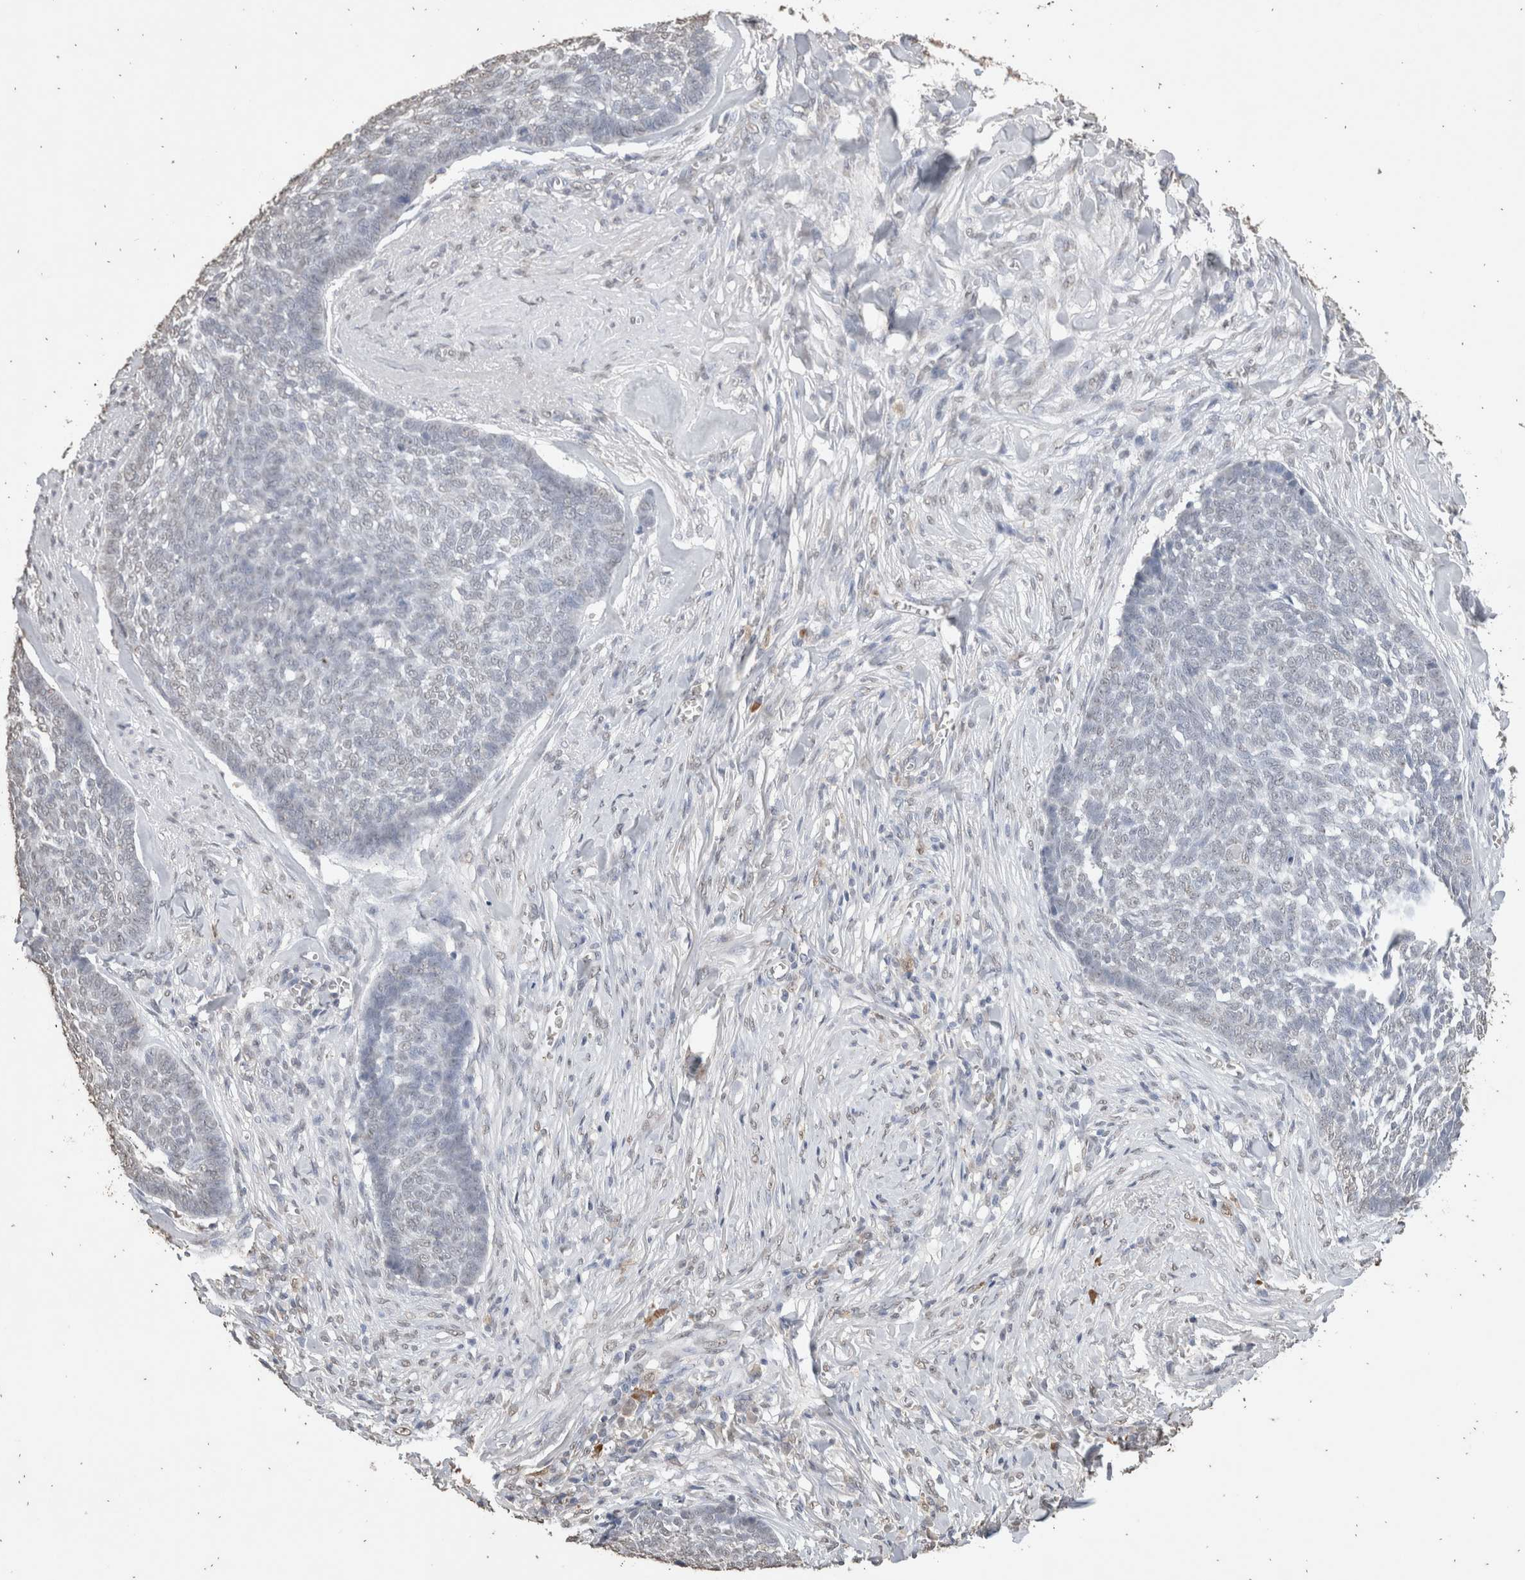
{"staining": {"intensity": "negative", "quantity": "none", "location": "none"}, "tissue": "skin cancer", "cell_type": "Tumor cells", "image_type": "cancer", "snomed": [{"axis": "morphology", "description": "Basal cell carcinoma"}, {"axis": "topography", "description": "Skin"}], "caption": "This is a image of IHC staining of skin basal cell carcinoma, which shows no staining in tumor cells. The staining is performed using DAB brown chromogen with nuclei counter-stained in using hematoxylin.", "gene": "LGALS2", "patient": {"sex": "male", "age": 84}}